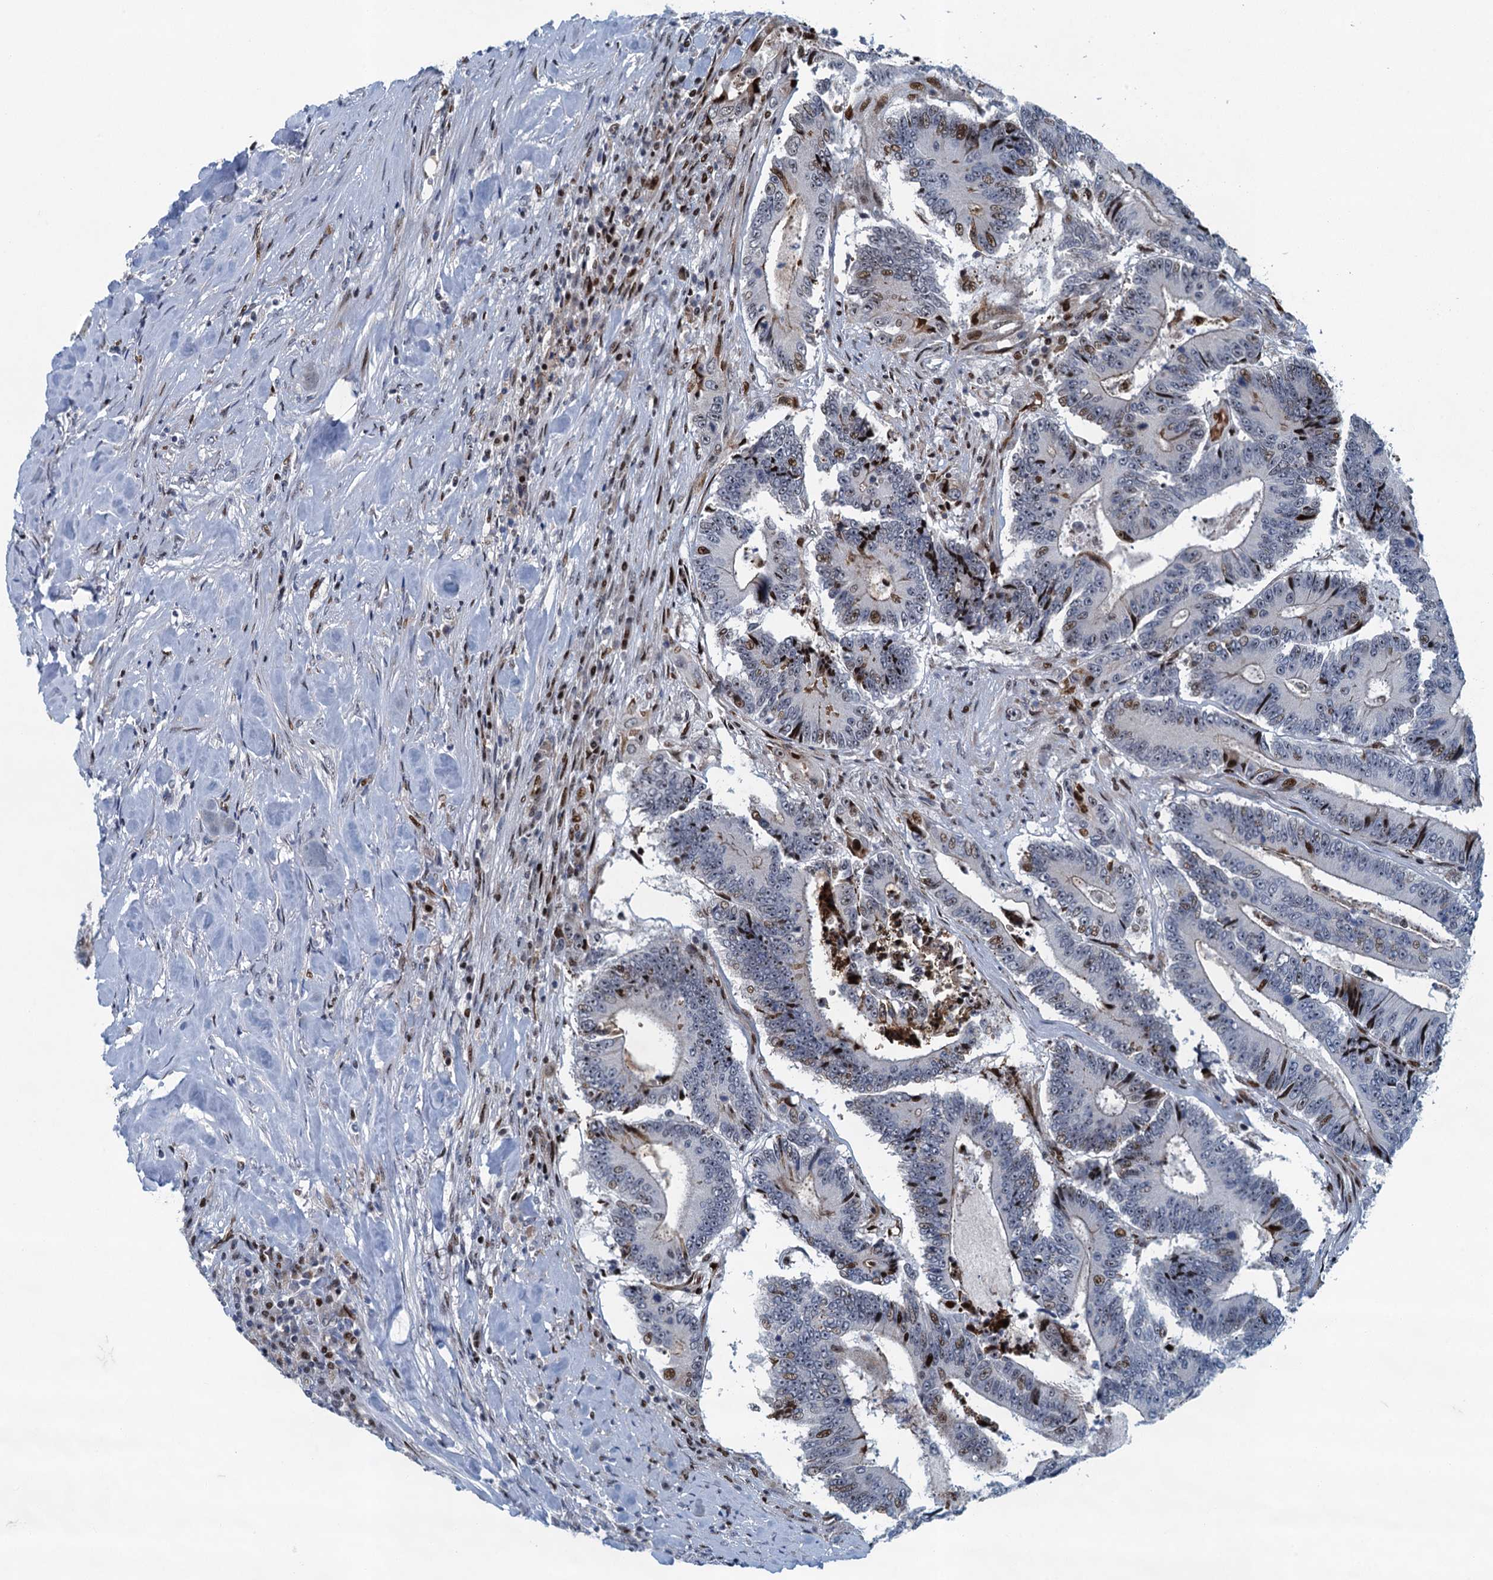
{"staining": {"intensity": "moderate", "quantity": "<25%", "location": "nuclear"}, "tissue": "colorectal cancer", "cell_type": "Tumor cells", "image_type": "cancer", "snomed": [{"axis": "morphology", "description": "Adenocarcinoma, NOS"}, {"axis": "topography", "description": "Colon"}], "caption": "This micrograph reveals adenocarcinoma (colorectal) stained with immunohistochemistry to label a protein in brown. The nuclear of tumor cells show moderate positivity for the protein. Nuclei are counter-stained blue.", "gene": "ANKRD13D", "patient": {"sex": "male", "age": 83}}